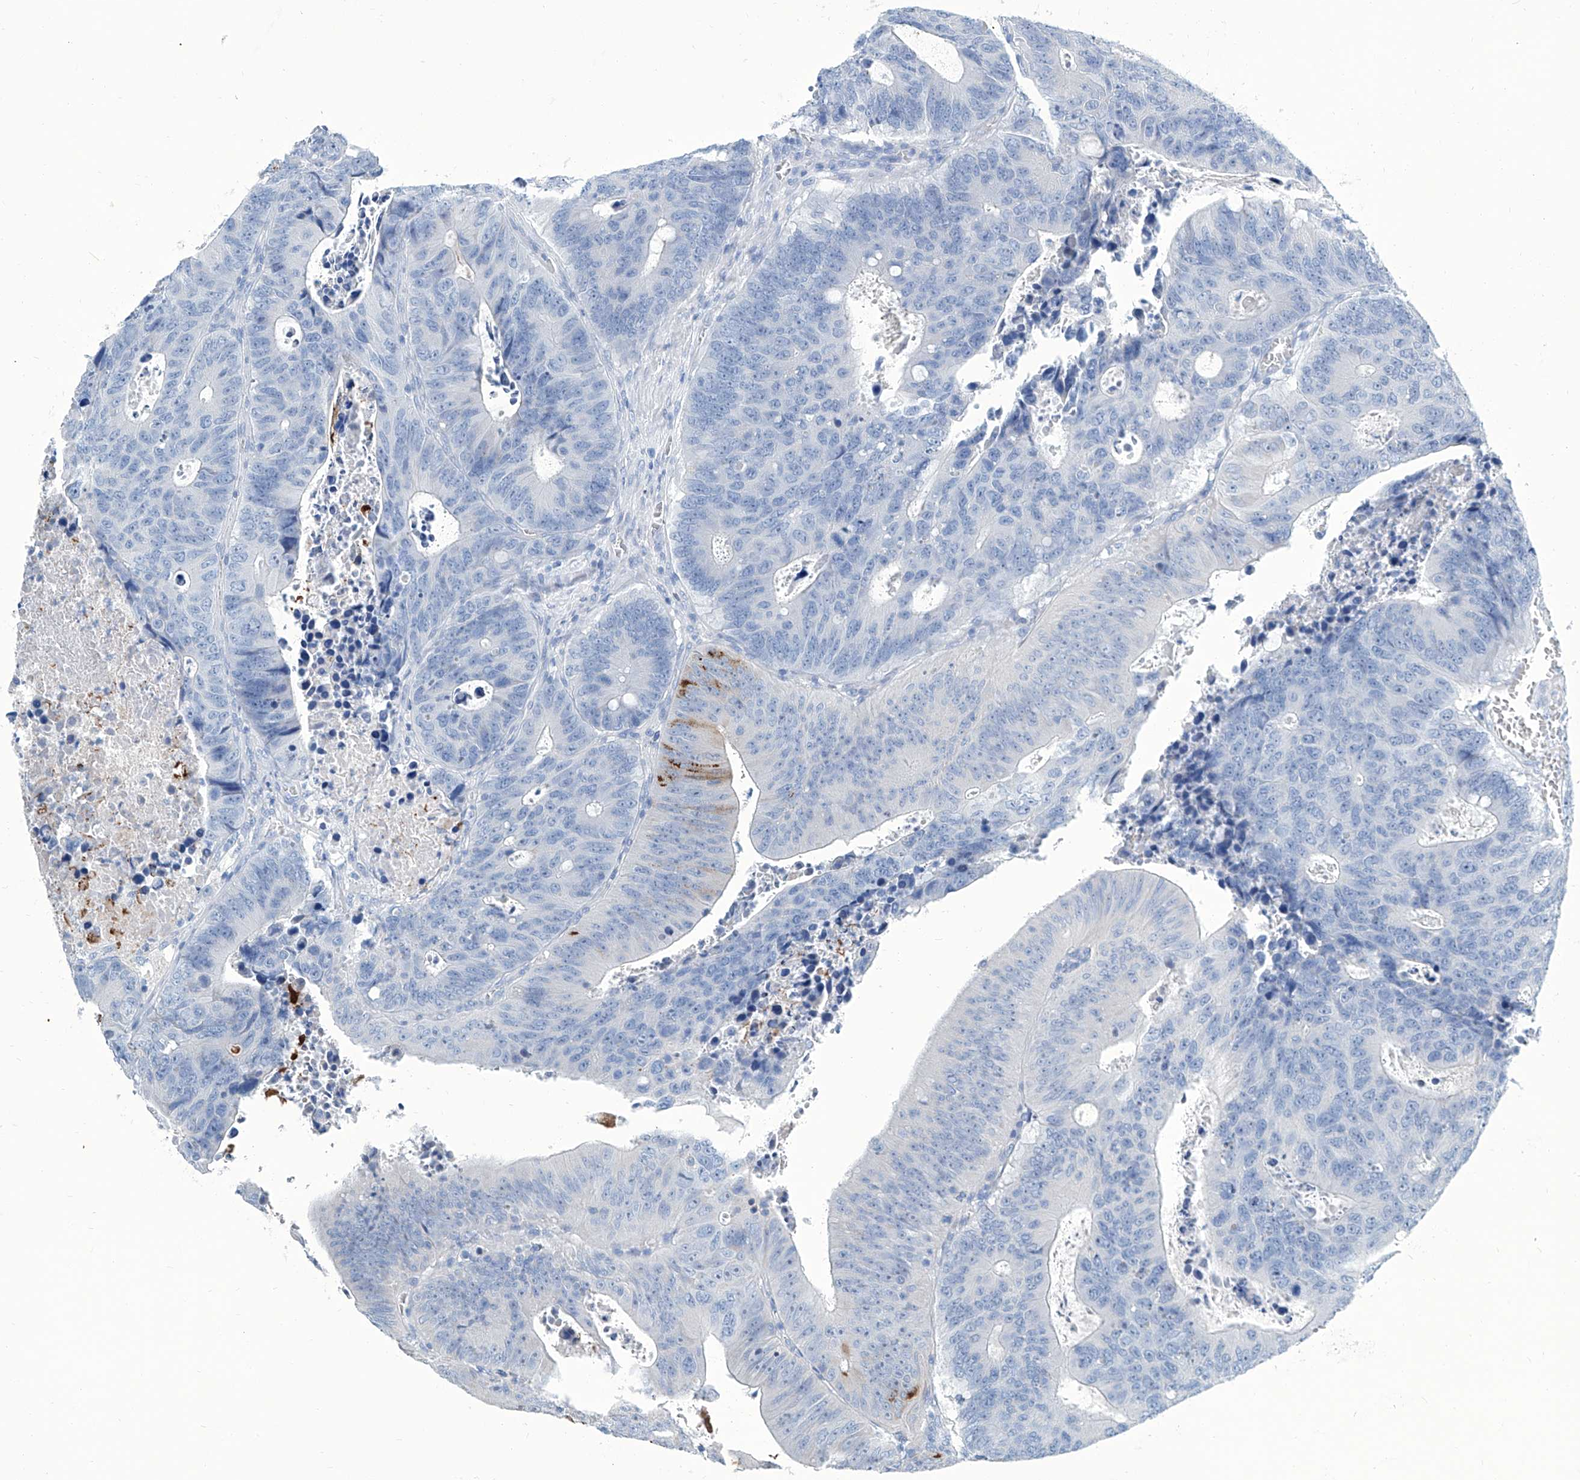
{"staining": {"intensity": "moderate", "quantity": "<25%", "location": "cytoplasmic/membranous"}, "tissue": "colorectal cancer", "cell_type": "Tumor cells", "image_type": "cancer", "snomed": [{"axis": "morphology", "description": "Adenocarcinoma, NOS"}, {"axis": "topography", "description": "Colon"}], "caption": "Immunohistochemistry histopathology image of neoplastic tissue: colorectal adenocarcinoma stained using immunohistochemistry shows low levels of moderate protein expression localized specifically in the cytoplasmic/membranous of tumor cells, appearing as a cytoplasmic/membranous brown color.", "gene": "ZNF519", "patient": {"sex": "male", "age": 87}}